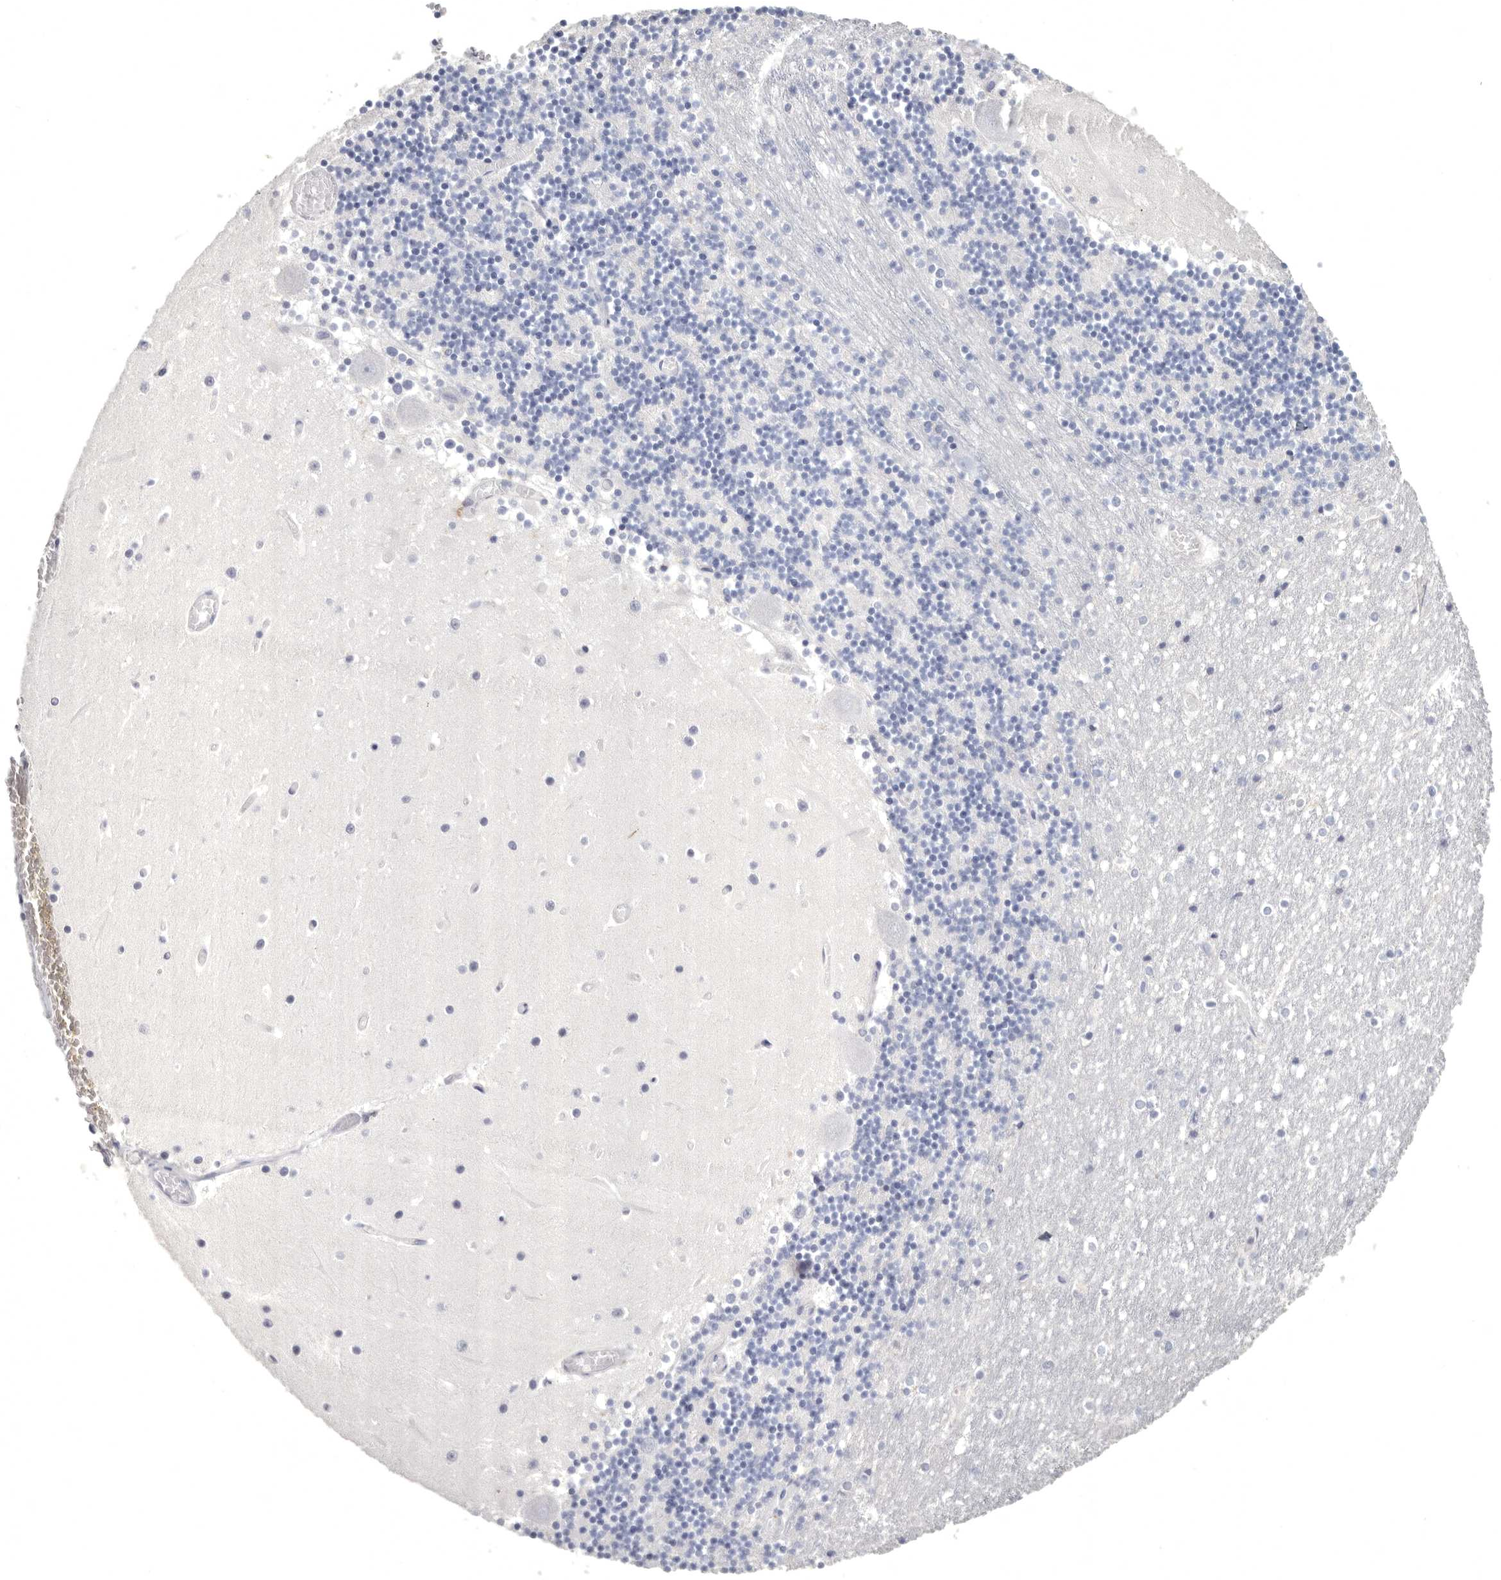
{"staining": {"intensity": "negative", "quantity": "none", "location": "none"}, "tissue": "cerebellum", "cell_type": "Cells in granular layer", "image_type": "normal", "snomed": [{"axis": "morphology", "description": "Normal tissue, NOS"}, {"axis": "topography", "description": "Cerebellum"}], "caption": "This is an immunohistochemistry (IHC) histopathology image of unremarkable cerebellum. There is no staining in cells in granular layer.", "gene": "WRAP73", "patient": {"sex": "female", "age": 28}}